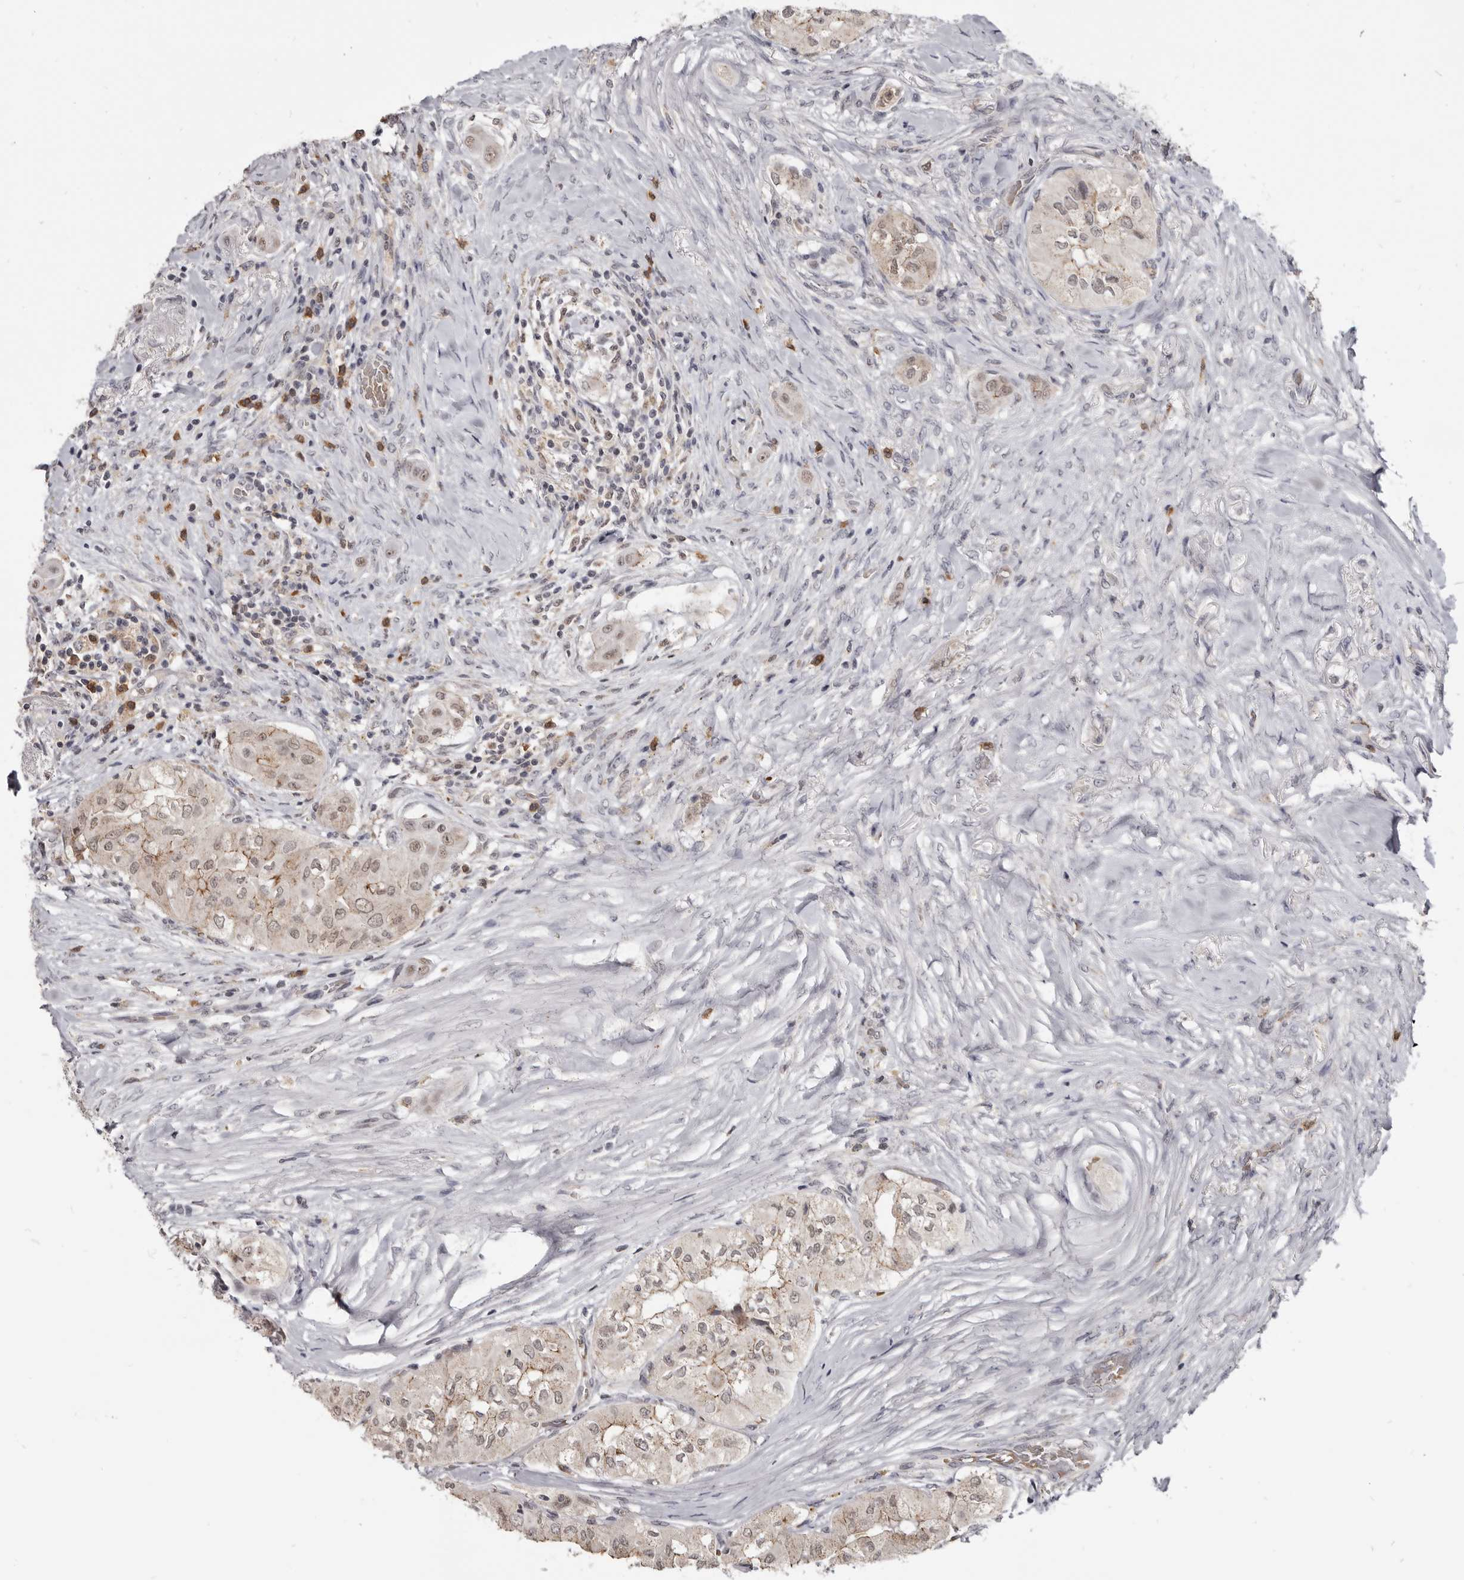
{"staining": {"intensity": "moderate", "quantity": ">75%", "location": "cytoplasmic/membranous,nuclear"}, "tissue": "thyroid cancer", "cell_type": "Tumor cells", "image_type": "cancer", "snomed": [{"axis": "morphology", "description": "Papillary adenocarcinoma, NOS"}, {"axis": "topography", "description": "Thyroid gland"}], "caption": "Immunohistochemistry (IHC) (DAB (3,3'-diaminobenzidine)) staining of thyroid cancer (papillary adenocarcinoma) demonstrates moderate cytoplasmic/membranous and nuclear protein staining in approximately >75% of tumor cells.", "gene": "CGN", "patient": {"sex": "female", "age": 59}}